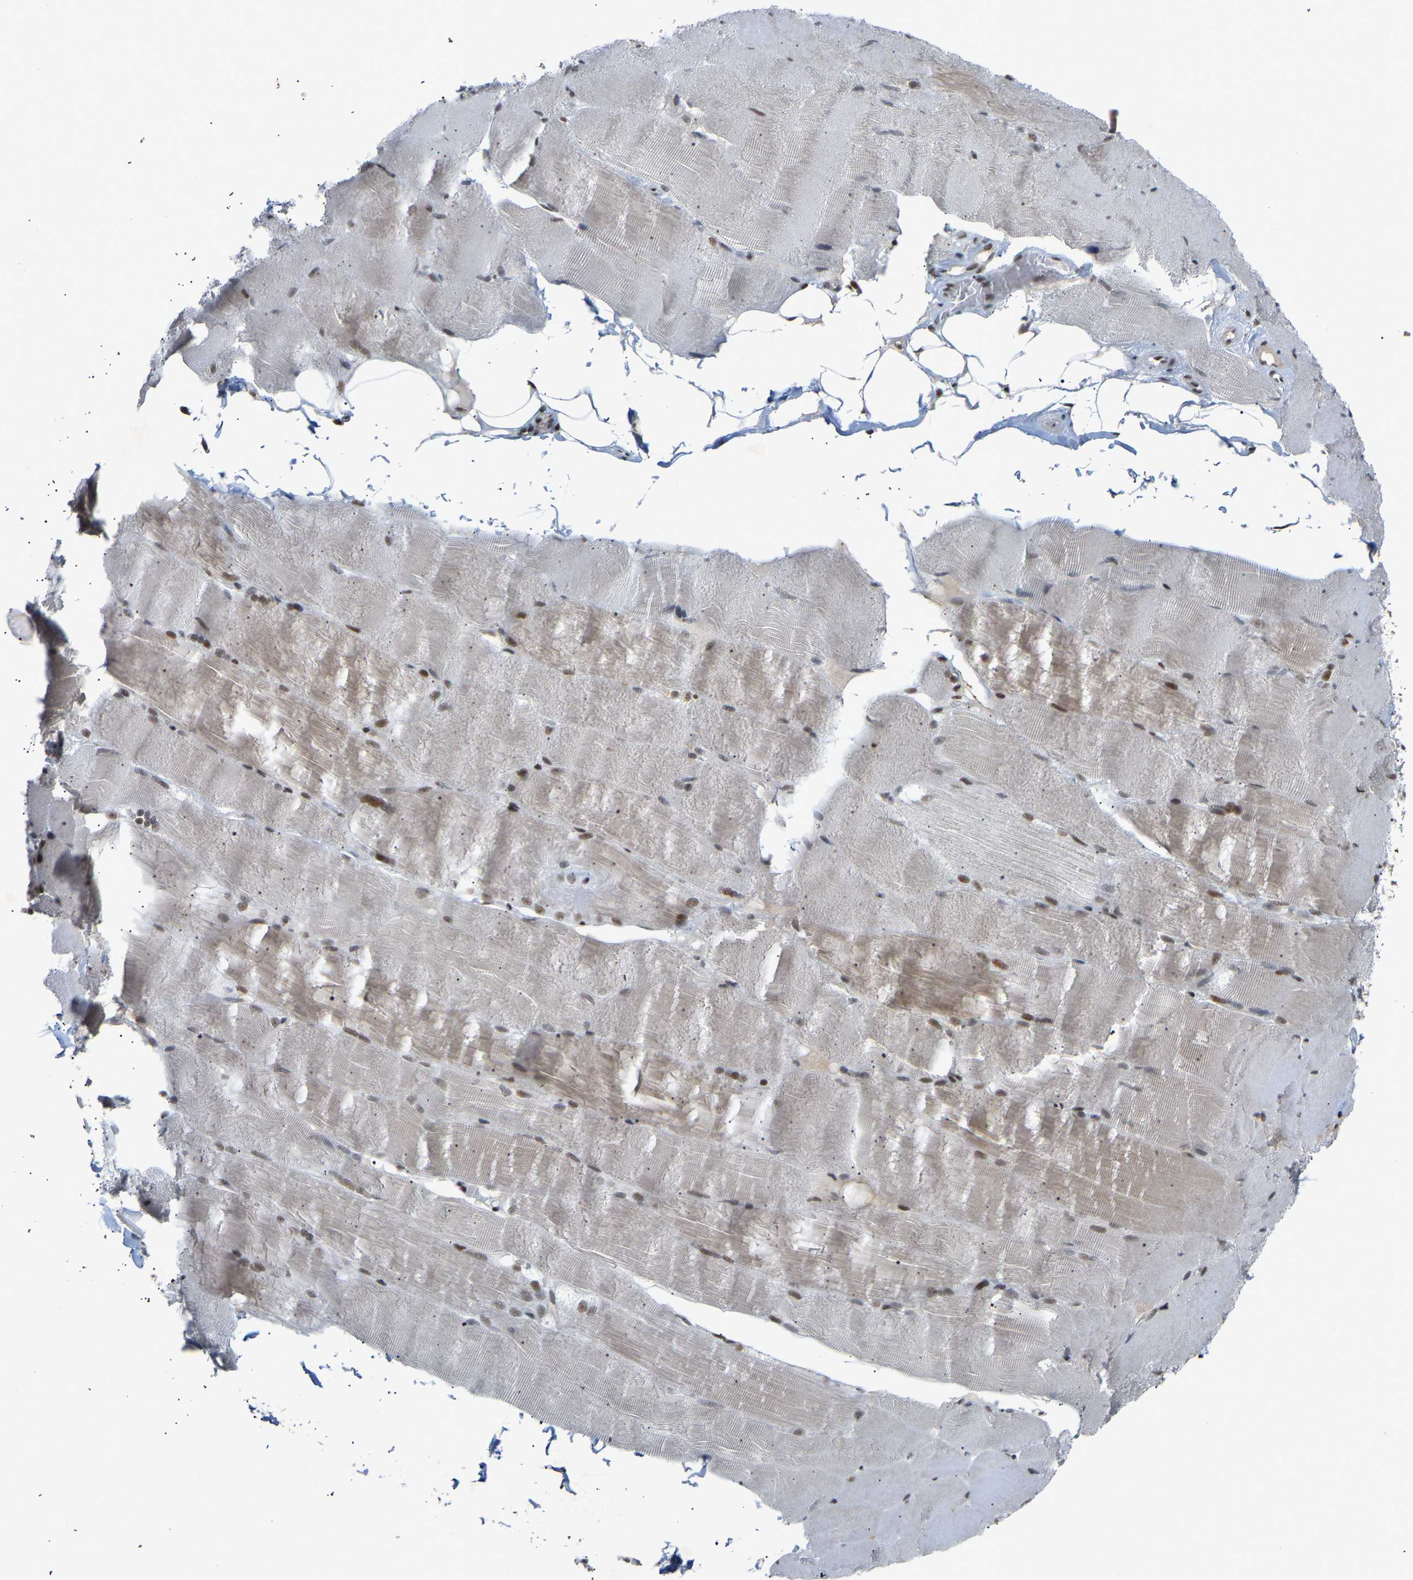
{"staining": {"intensity": "moderate", "quantity": "<25%", "location": "nuclear"}, "tissue": "skeletal muscle", "cell_type": "Myocytes", "image_type": "normal", "snomed": [{"axis": "morphology", "description": "Normal tissue, NOS"}, {"axis": "topography", "description": "Skin"}, {"axis": "topography", "description": "Skeletal muscle"}], "caption": "This photomicrograph exhibits immunohistochemistry staining of unremarkable human skeletal muscle, with low moderate nuclear positivity in approximately <25% of myocytes.", "gene": "NELFB", "patient": {"sex": "male", "age": 83}}